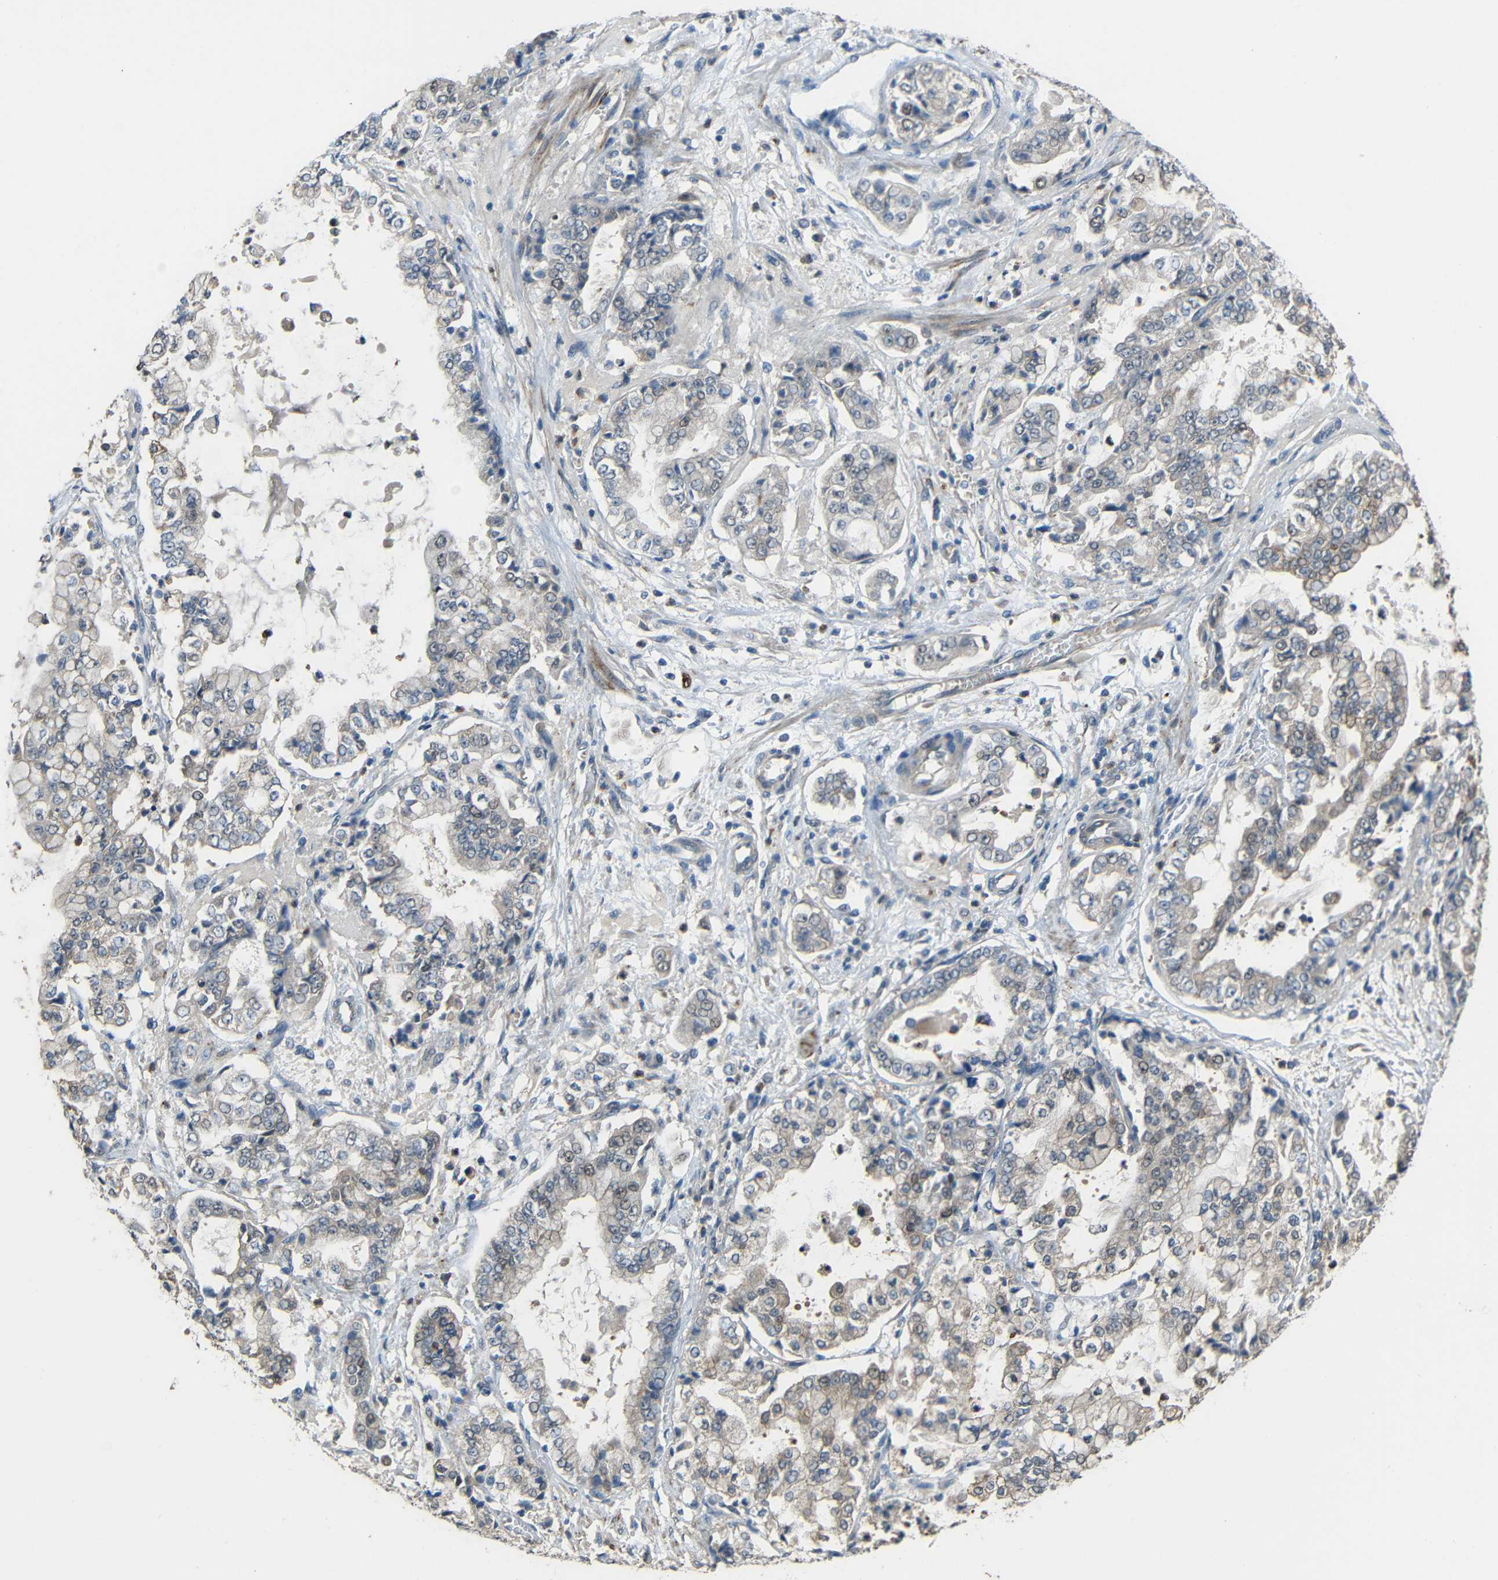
{"staining": {"intensity": "weak", "quantity": "<25%", "location": "cytoplasmic/membranous"}, "tissue": "stomach cancer", "cell_type": "Tumor cells", "image_type": "cancer", "snomed": [{"axis": "morphology", "description": "Adenocarcinoma, NOS"}, {"axis": "topography", "description": "Stomach"}], "caption": "Photomicrograph shows no significant protein positivity in tumor cells of stomach cancer (adenocarcinoma).", "gene": "STBD1", "patient": {"sex": "male", "age": 76}}